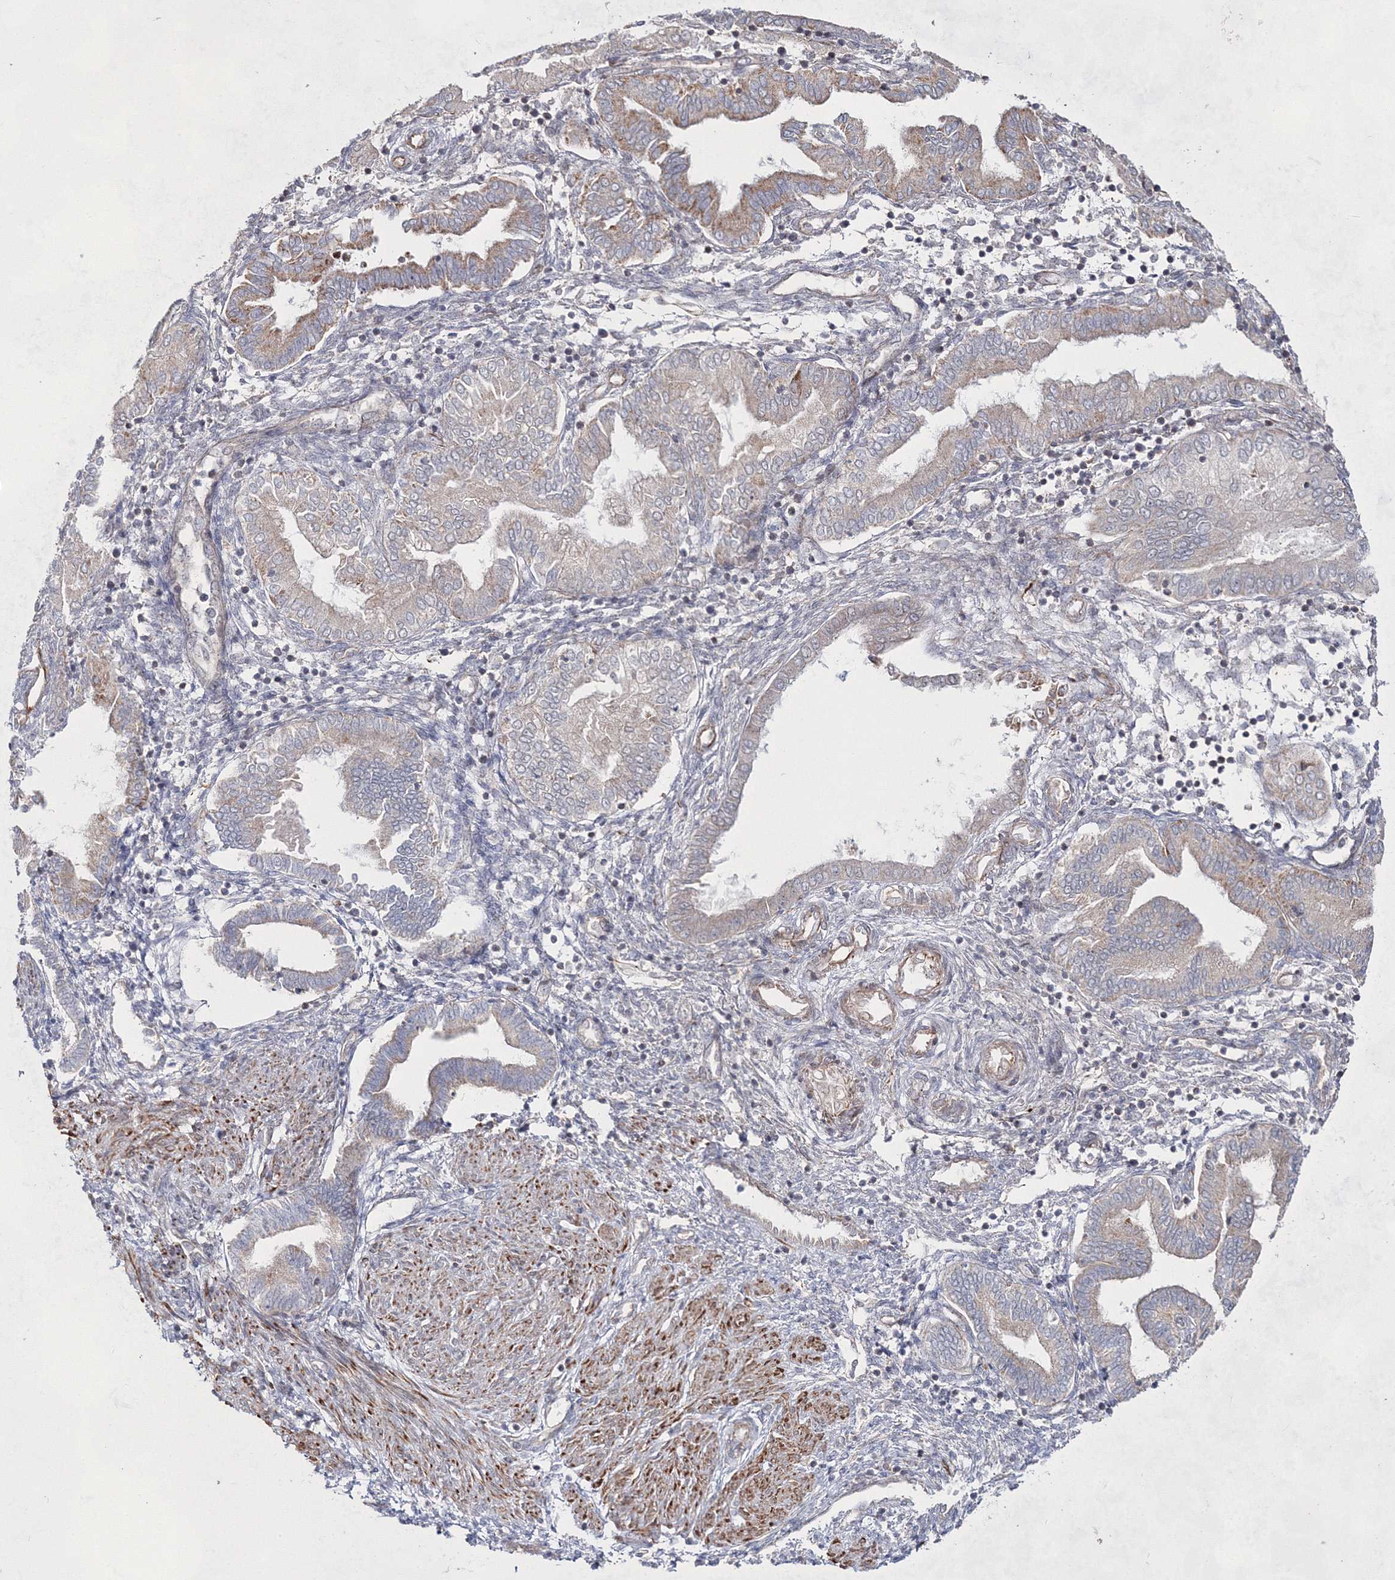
{"staining": {"intensity": "negative", "quantity": "none", "location": "none"}, "tissue": "endometrium", "cell_type": "Cells in endometrial stroma", "image_type": "normal", "snomed": [{"axis": "morphology", "description": "Normal tissue, NOS"}, {"axis": "topography", "description": "Endometrium"}], "caption": "IHC of unremarkable human endometrium exhibits no positivity in cells in endometrial stroma. Nuclei are stained in blue.", "gene": "SNIP1", "patient": {"sex": "female", "age": 53}}